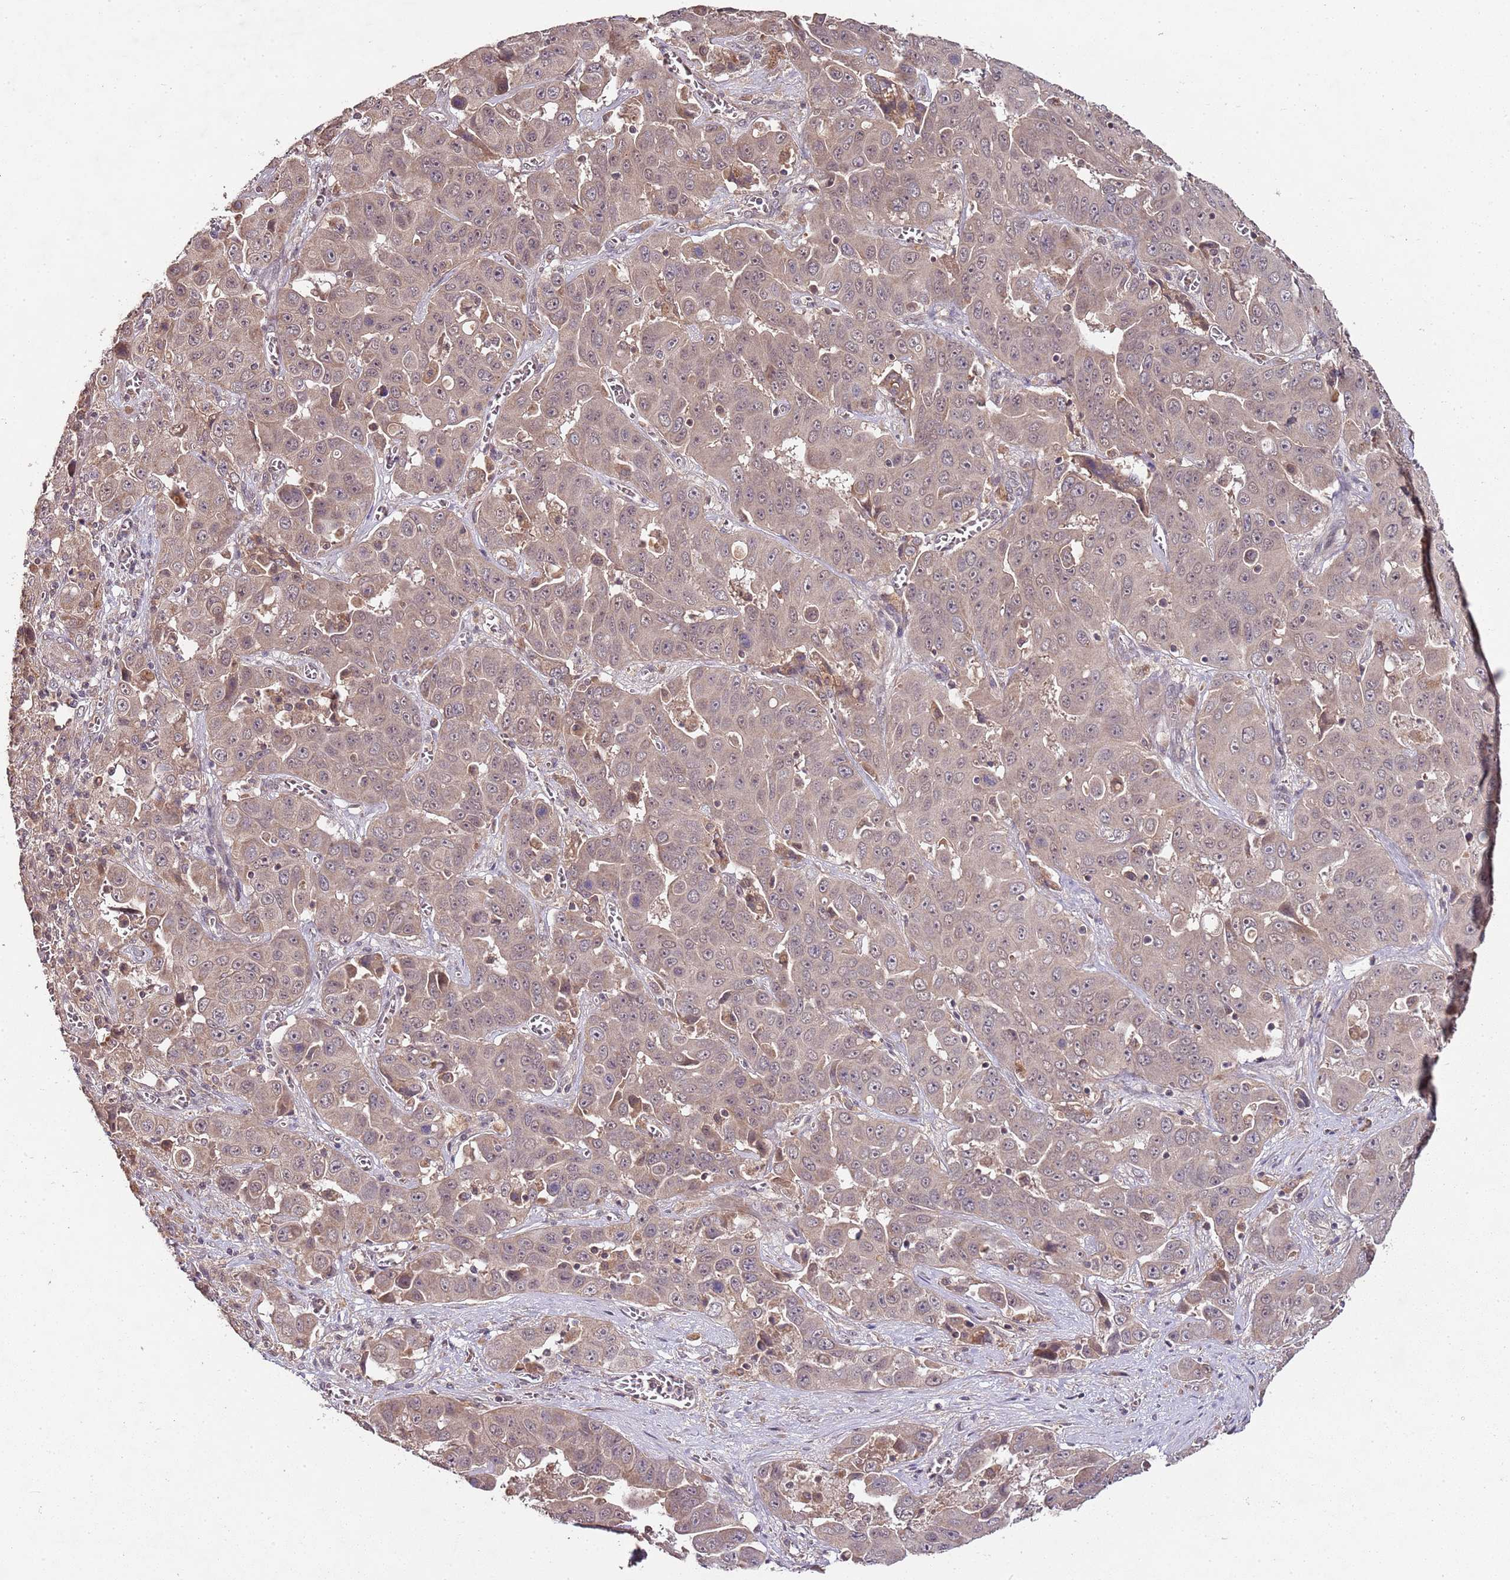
{"staining": {"intensity": "weak", "quantity": ">75%", "location": "cytoplasmic/membranous,nuclear"}, "tissue": "liver cancer", "cell_type": "Tumor cells", "image_type": "cancer", "snomed": [{"axis": "morphology", "description": "Cholangiocarcinoma"}, {"axis": "topography", "description": "Liver"}], "caption": "Approximately >75% of tumor cells in human cholangiocarcinoma (liver) show weak cytoplasmic/membranous and nuclear protein staining as visualized by brown immunohistochemical staining.", "gene": "LIN37", "patient": {"sex": "female", "age": 52}}